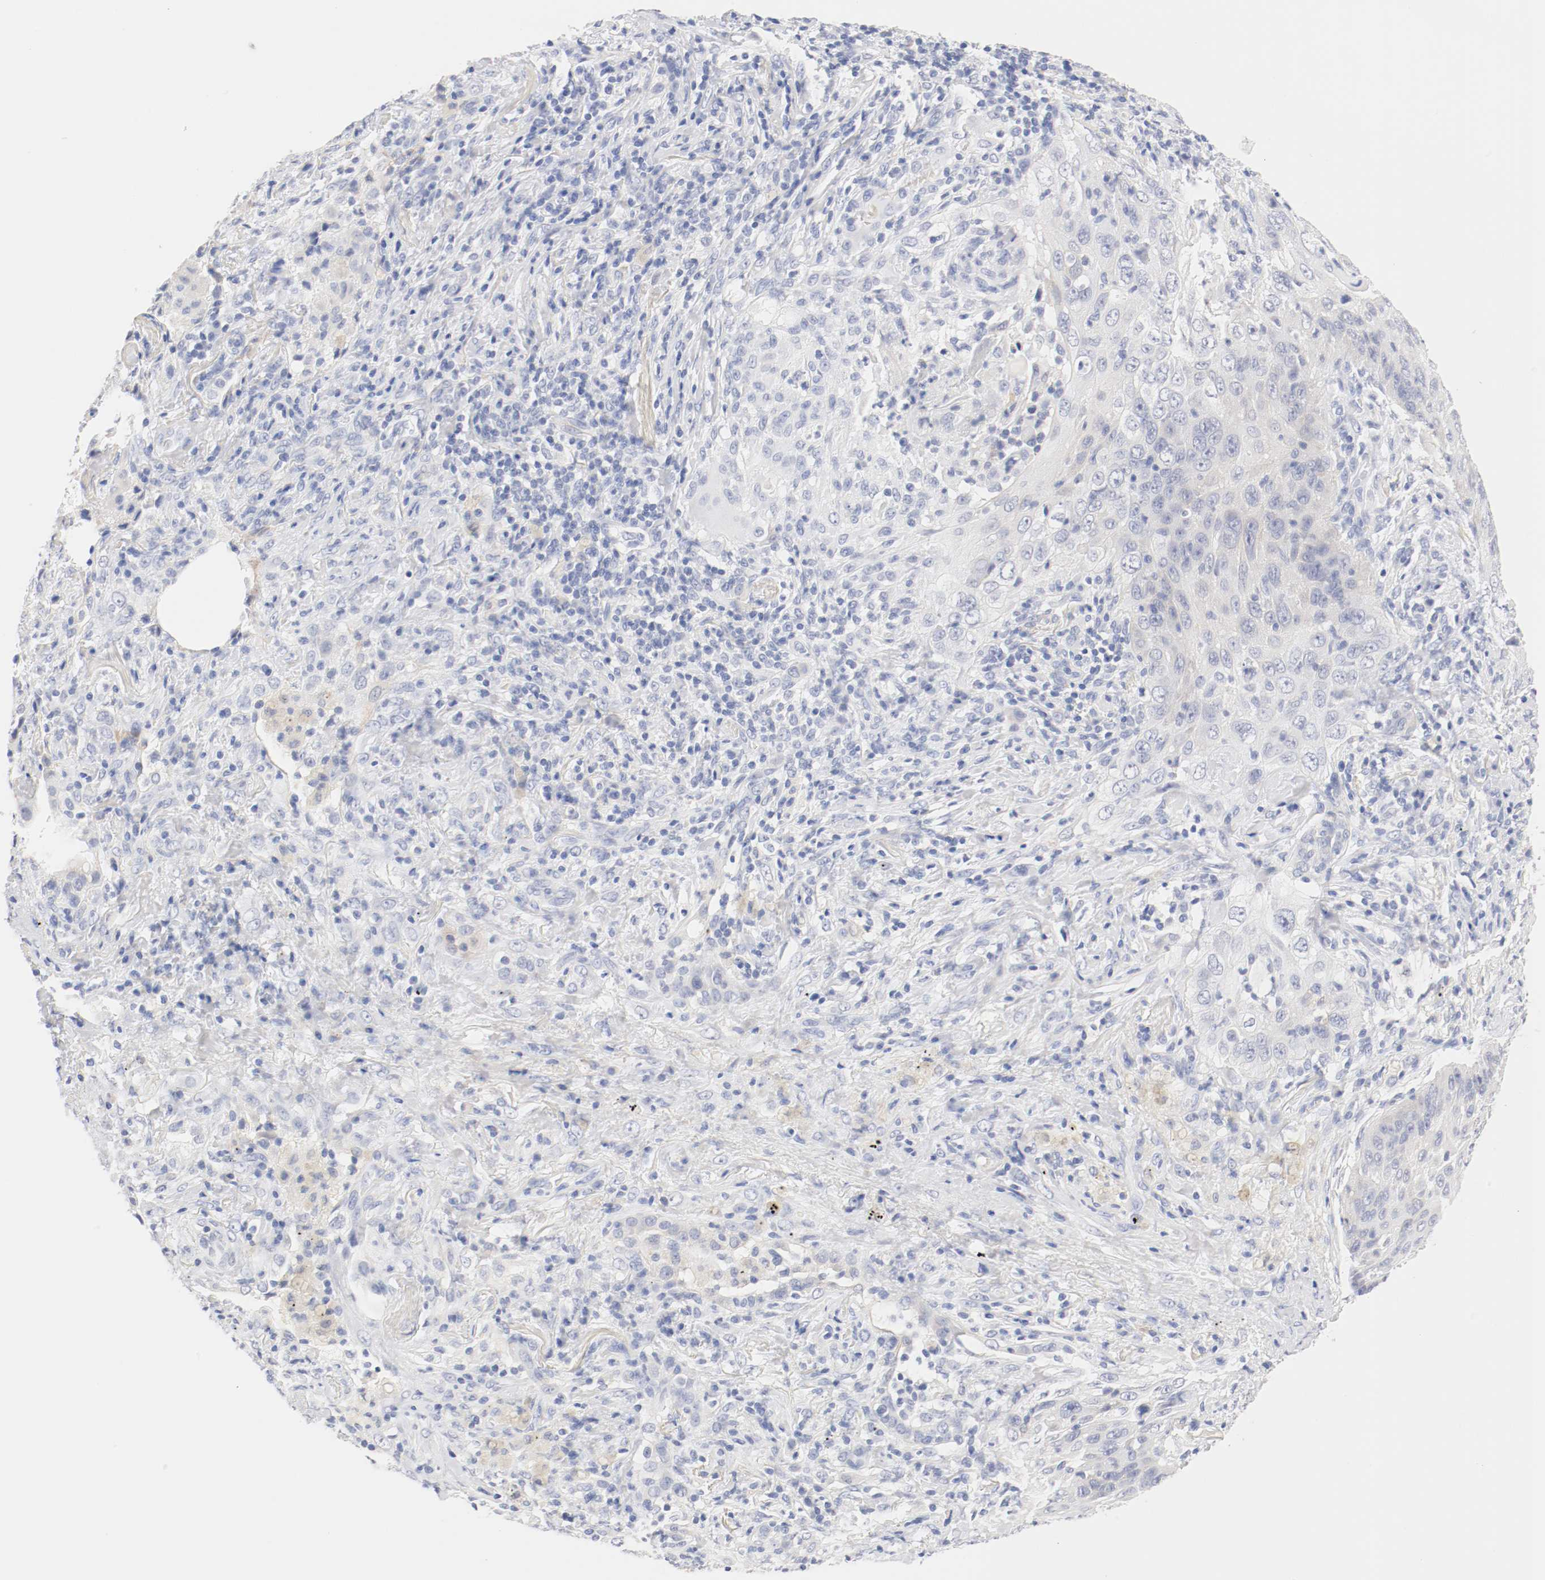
{"staining": {"intensity": "negative", "quantity": "none", "location": "none"}, "tissue": "lung cancer", "cell_type": "Tumor cells", "image_type": "cancer", "snomed": [{"axis": "morphology", "description": "Squamous cell carcinoma, NOS"}, {"axis": "topography", "description": "Lung"}], "caption": "A high-resolution photomicrograph shows immunohistochemistry (IHC) staining of lung squamous cell carcinoma, which shows no significant positivity in tumor cells. (DAB immunohistochemistry visualized using brightfield microscopy, high magnification).", "gene": "HOMER1", "patient": {"sex": "female", "age": 67}}